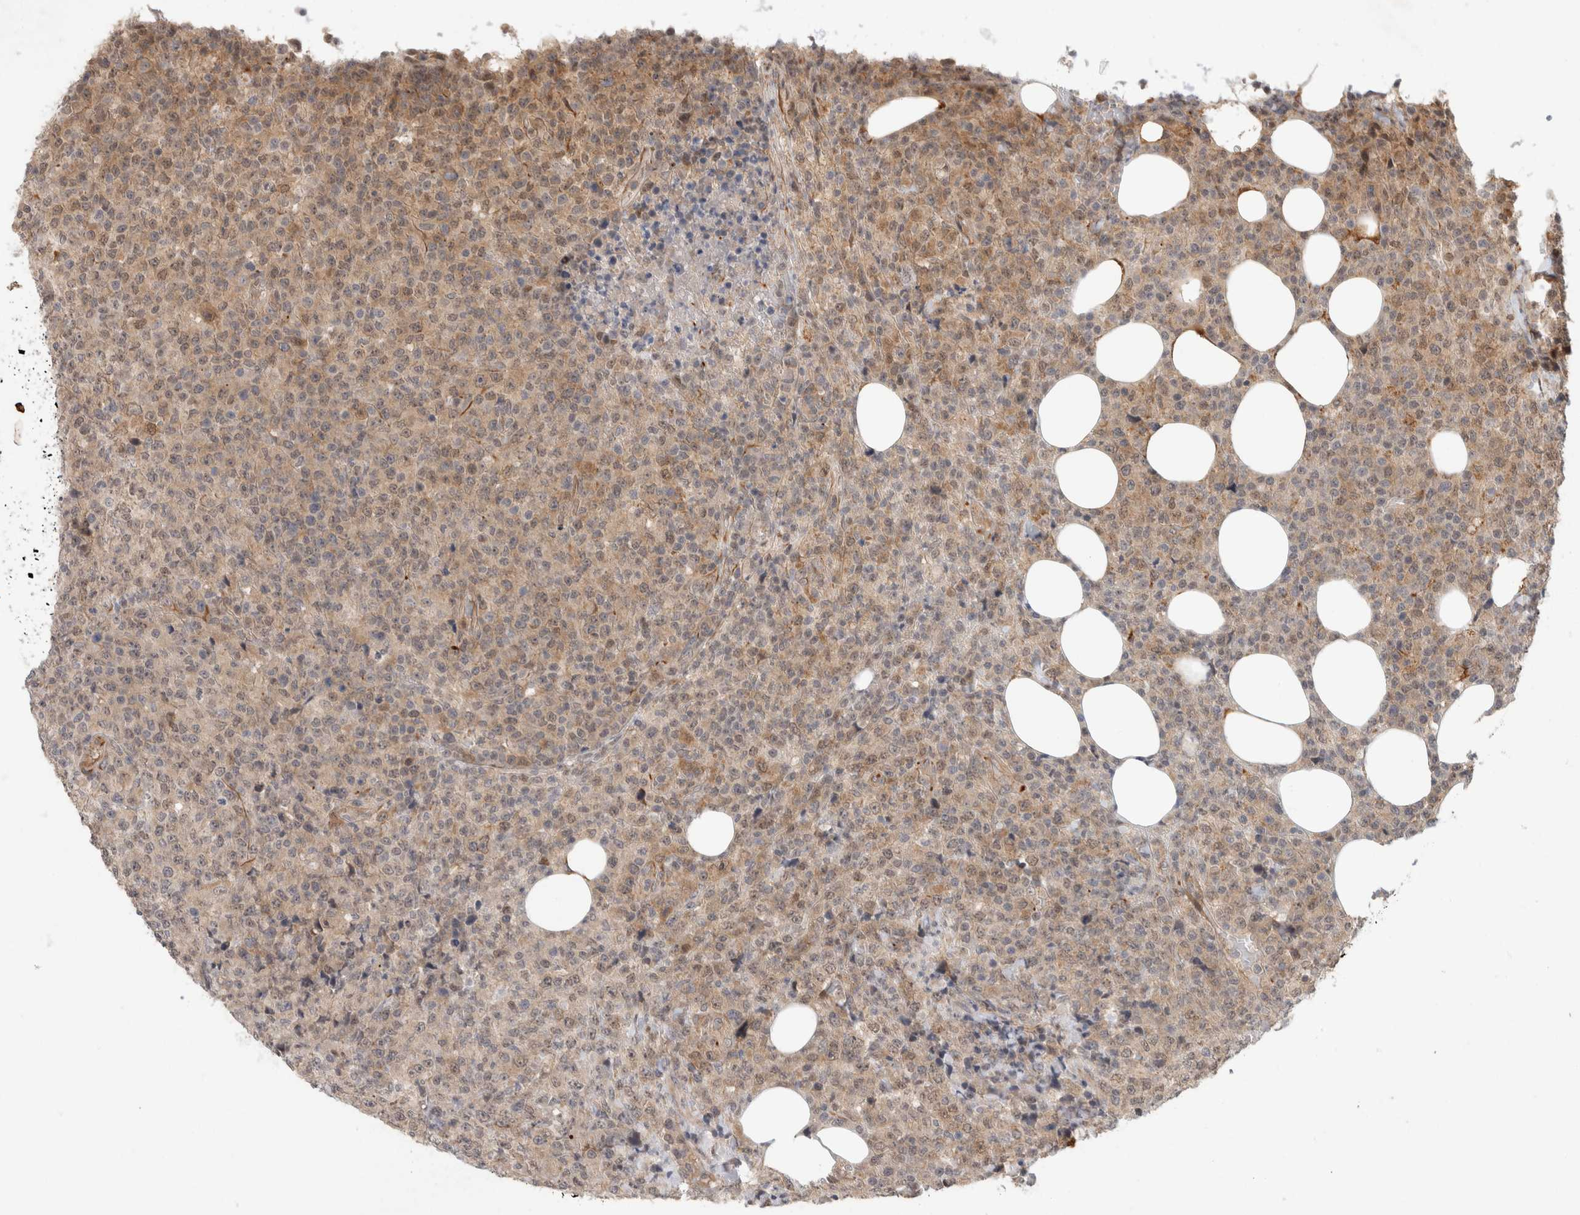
{"staining": {"intensity": "weak", "quantity": ">75%", "location": "cytoplasmic/membranous"}, "tissue": "lymphoma", "cell_type": "Tumor cells", "image_type": "cancer", "snomed": [{"axis": "morphology", "description": "Malignant lymphoma, non-Hodgkin's type, High grade"}, {"axis": "topography", "description": "Lymph node"}], "caption": "Weak cytoplasmic/membranous expression is present in approximately >75% of tumor cells in malignant lymphoma, non-Hodgkin's type (high-grade). (DAB IHC with brightfield microscopy, high magnification).", "gene": "CRISPLD1", "patient": {"sex": "male", "age": 13}}